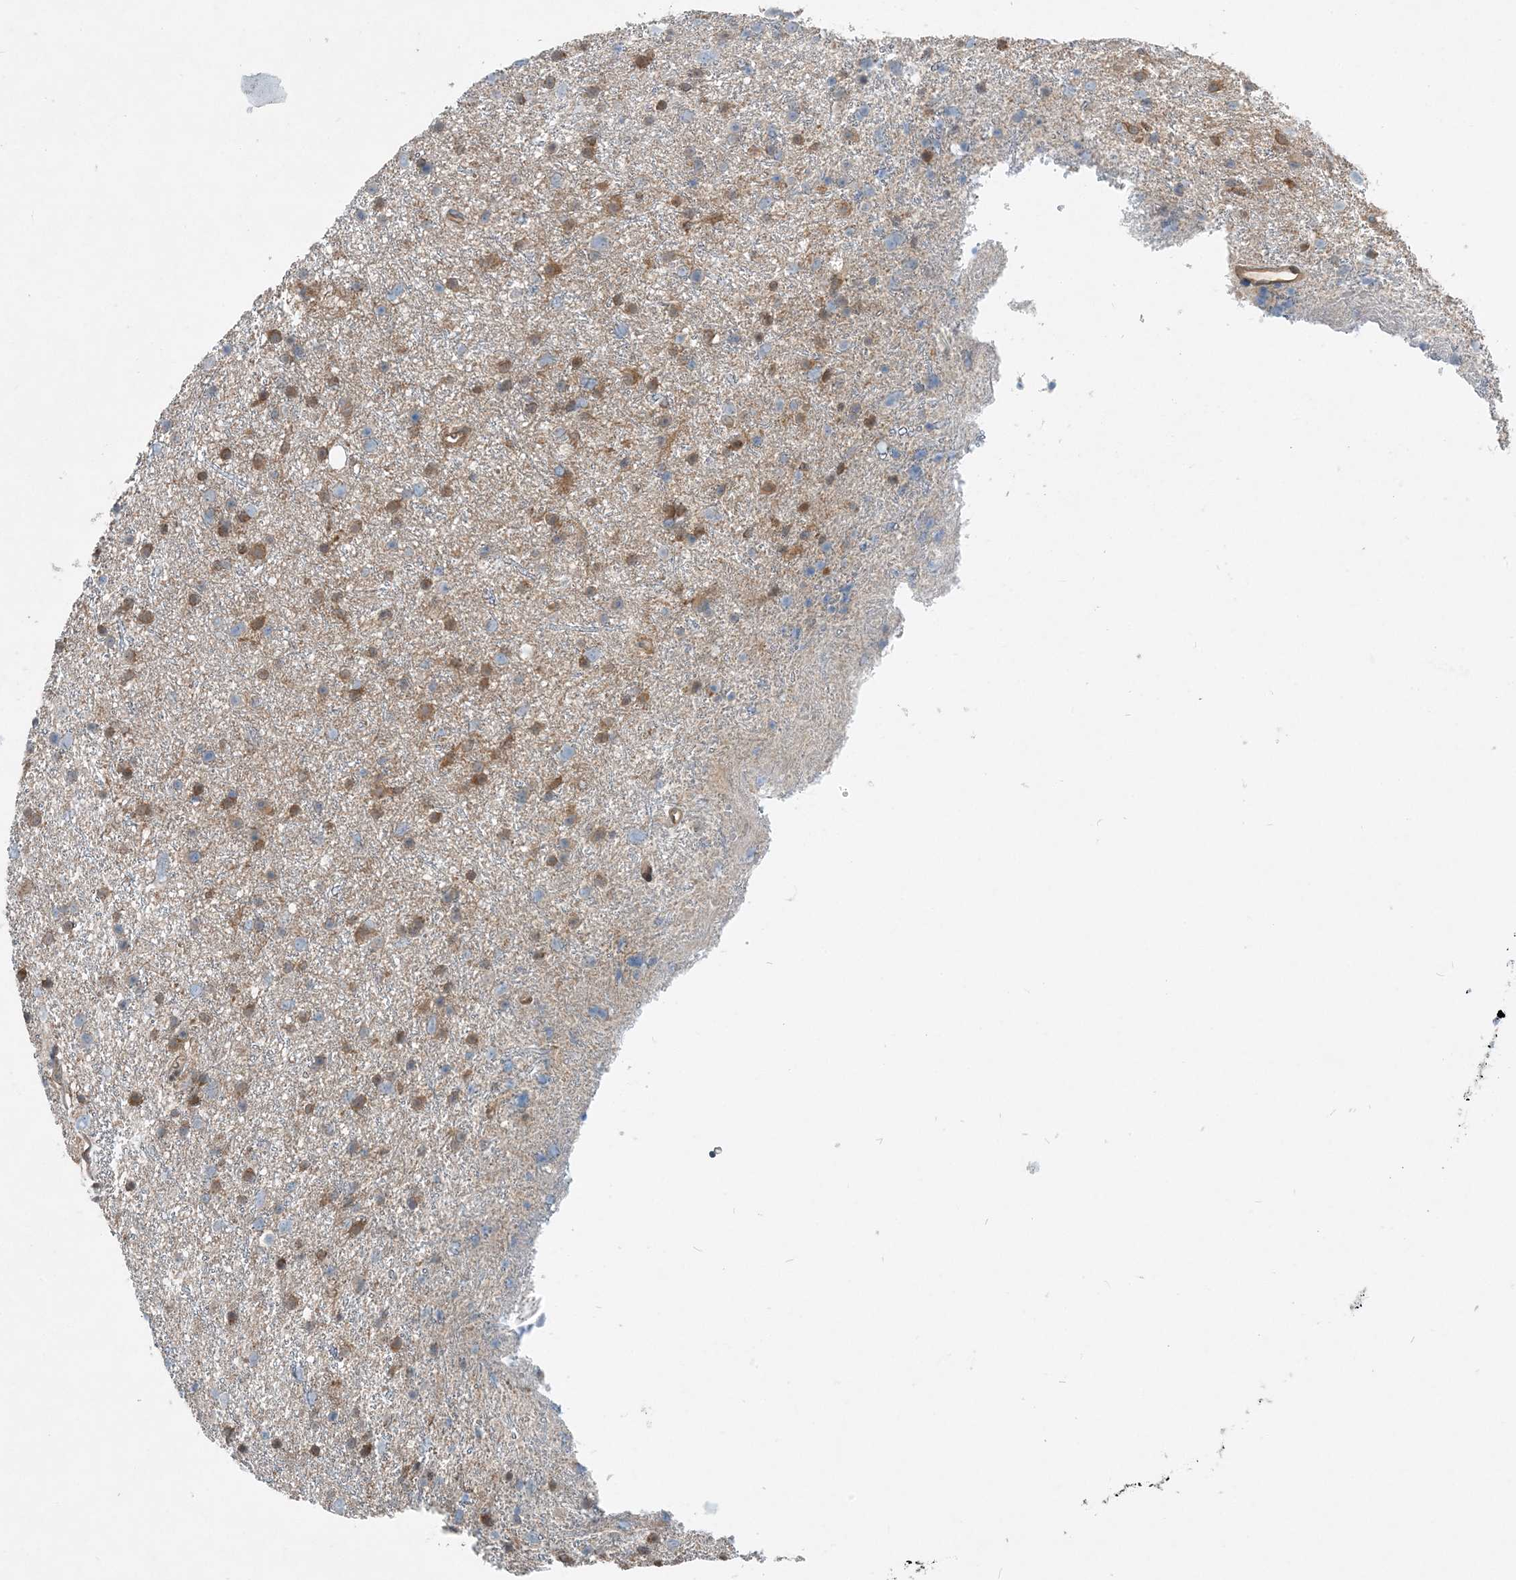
{"staining": {"intensity": "moderate", "quantity": "<25%", "location": "cytoplasmic/membranous"}, "tissue": "glioma", "cell_type": "Tumor cells", "image_type": "cancer", "snomed": [{"axis": "morphology", "description": "Glioma, malignant, Low grade"}, {"axis": "topography", "description": "Cerebral cortex"}], "caption": "Malignant glioma (low-grade) stained with a brown dye displays moderate cytoplasmic/membranous positive expression in about <25% of tumor cells.", "gene": "ARMH1", "patient": {"sex": "female", "age": 39}}